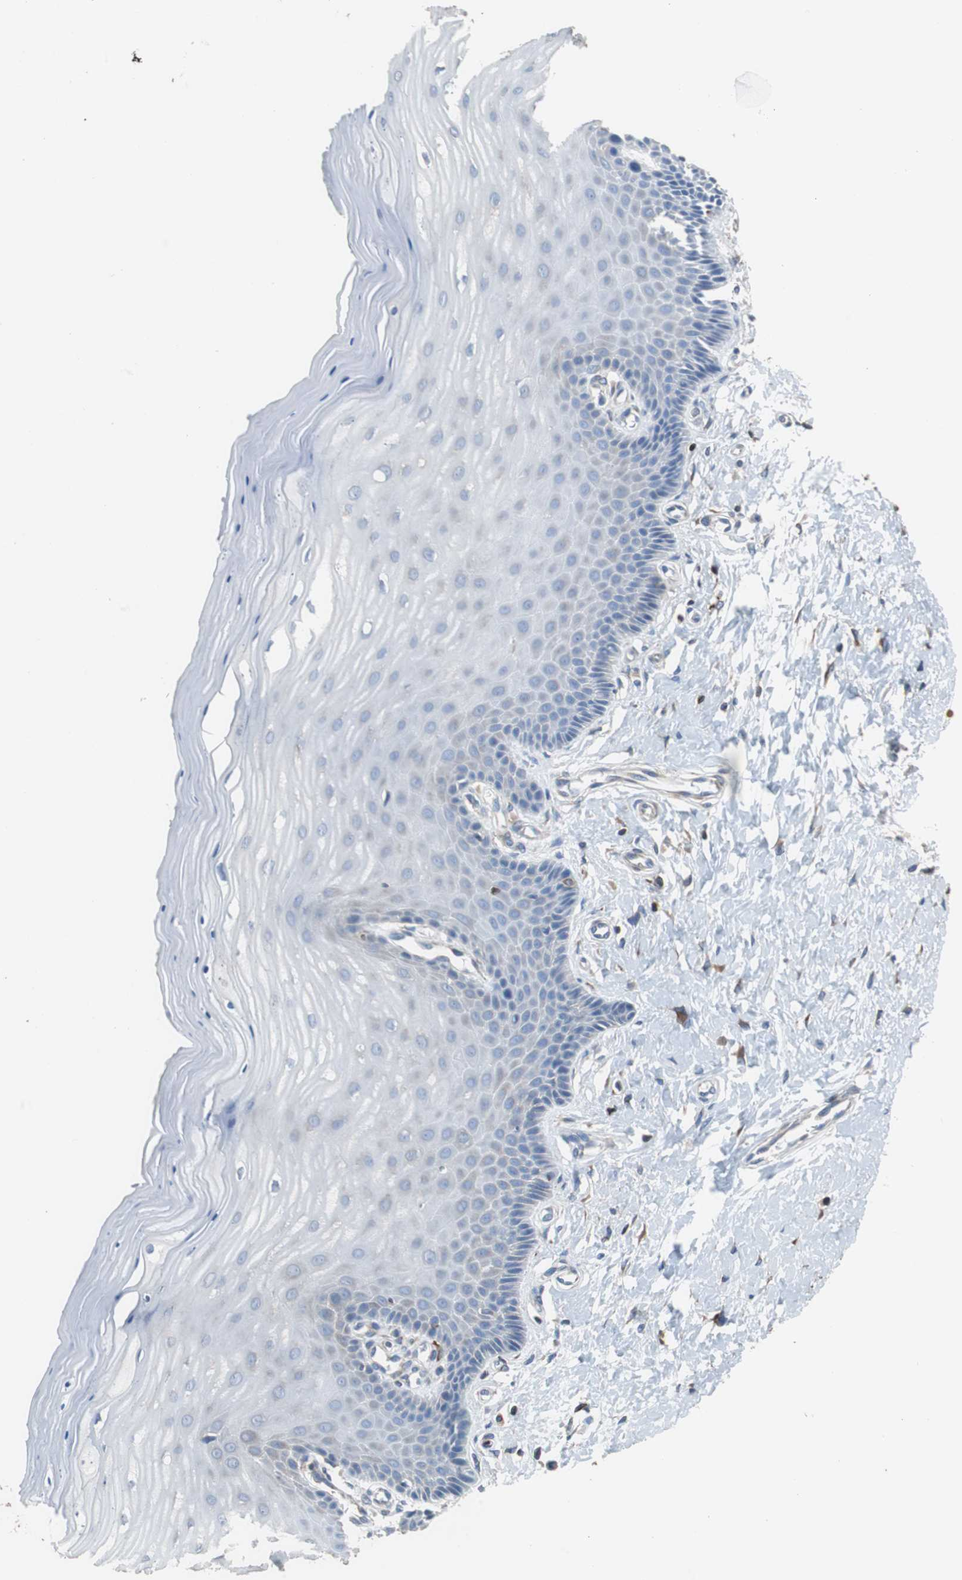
{"staining": {"intensity": "weak", "quantity": ">75%", "location": "cytoplasmic/membranous"}, "tissue": "cervix", "cell_type": "Glandular cells", "image_type": "normal", "snomed": [{"axis": "morphology", "description": "Normal tissue, NOS"}, {"axis": "topography", "description": "Cervix"}], "caption": "Glandular cells reveal low levels of weak cytoplasmic/membranous staining in approximately >75% of cells in normal human cervix. (brown staining indicates protein expression, while blue staining denotes nuclei).", "gene": "PBXIP1", "patient": {"sex": "female", "age": 55}}